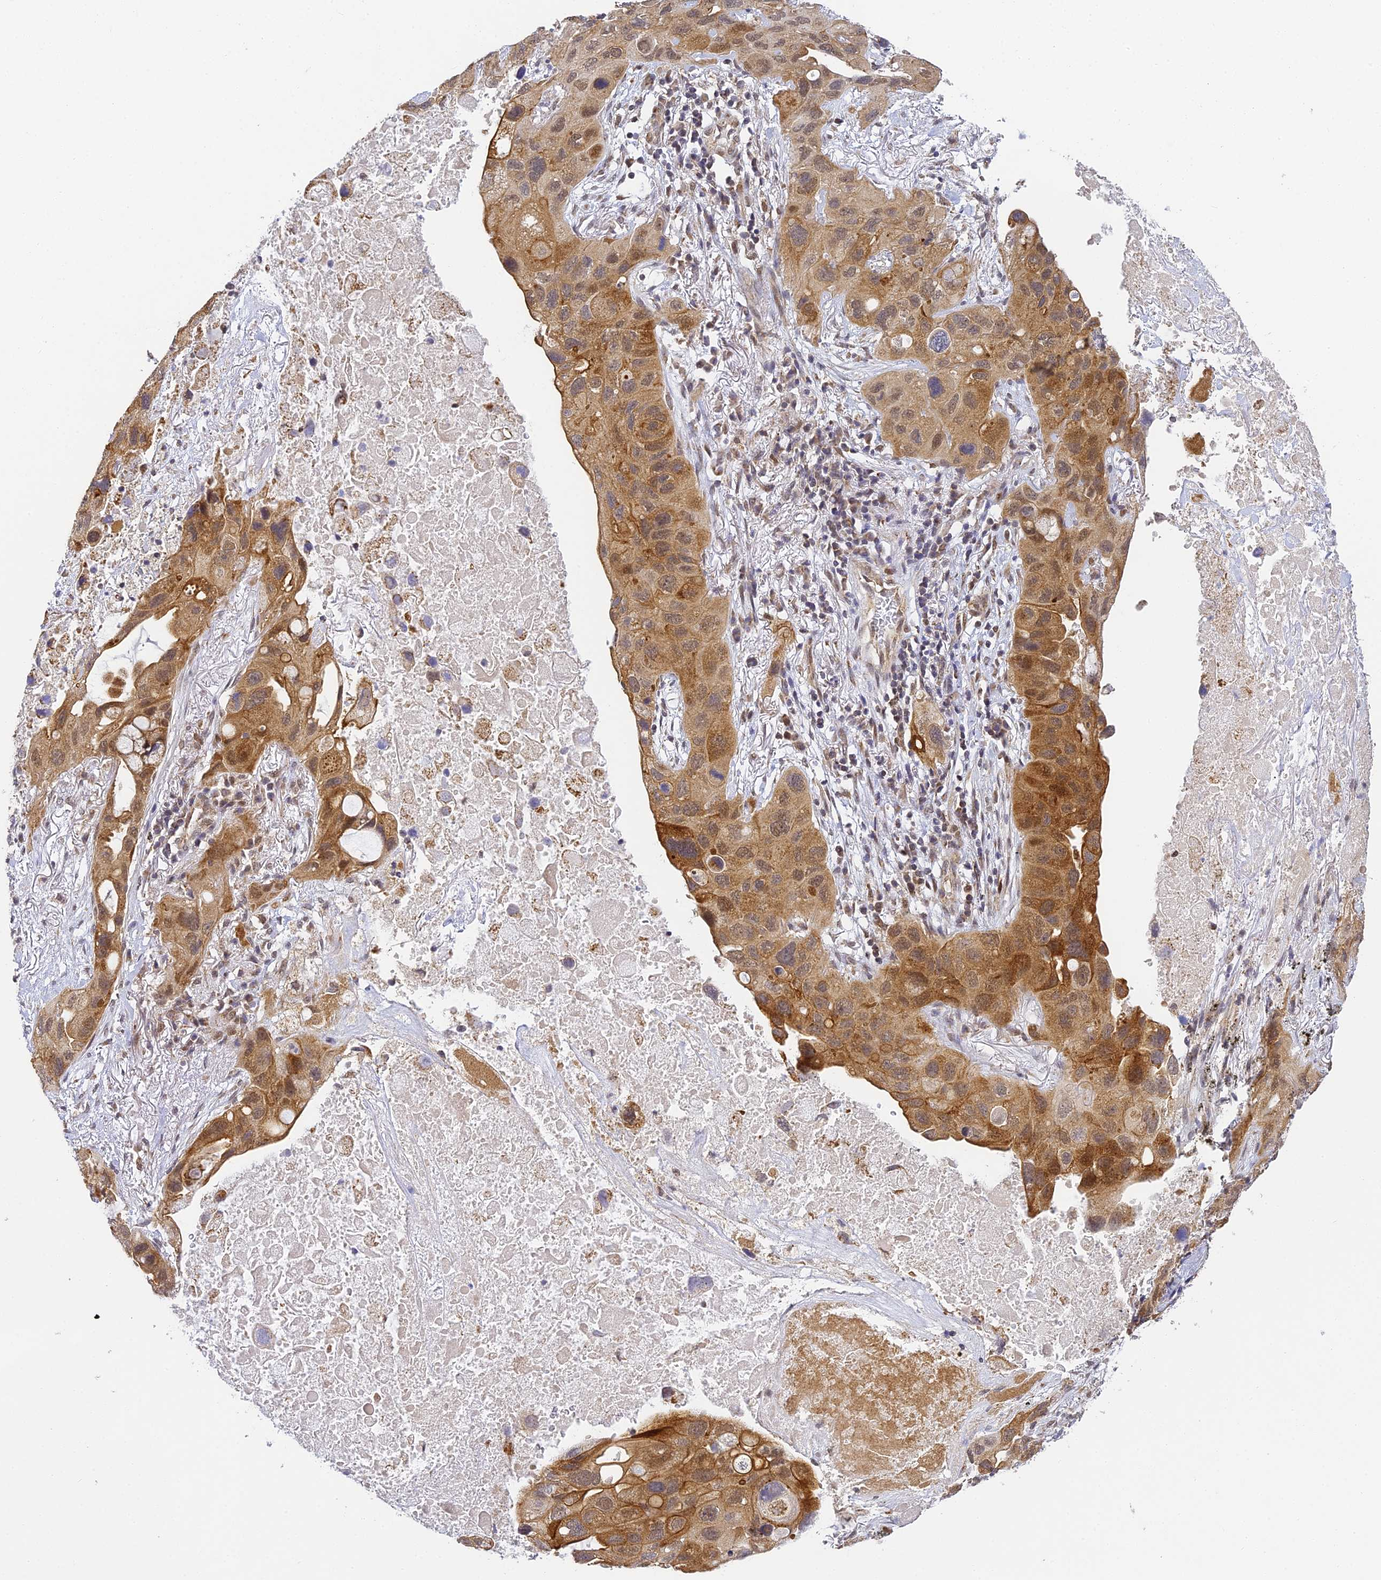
{"staining": {"intensity": "moderate", "quantity": ">75%", "location": "cytoplasmic/membranous,nuclear"}, "tissue": "lung cancer", "cell_type": "Tumor cells", "image_type": "cancer", "snomed": [{"axis": "morphology", "description": "Squamous cell carcinoma, NOS"}, {"axis": "topography", "description": "Lung"}], "caption": "Protein analysis of lung cancer tissue displays moderate cytoplasmic/membranous and nuclear staining in approximately >75% of tumor cells.", "gene": "DNAAF10", "patient": {"sex": "female", "age": 73}}